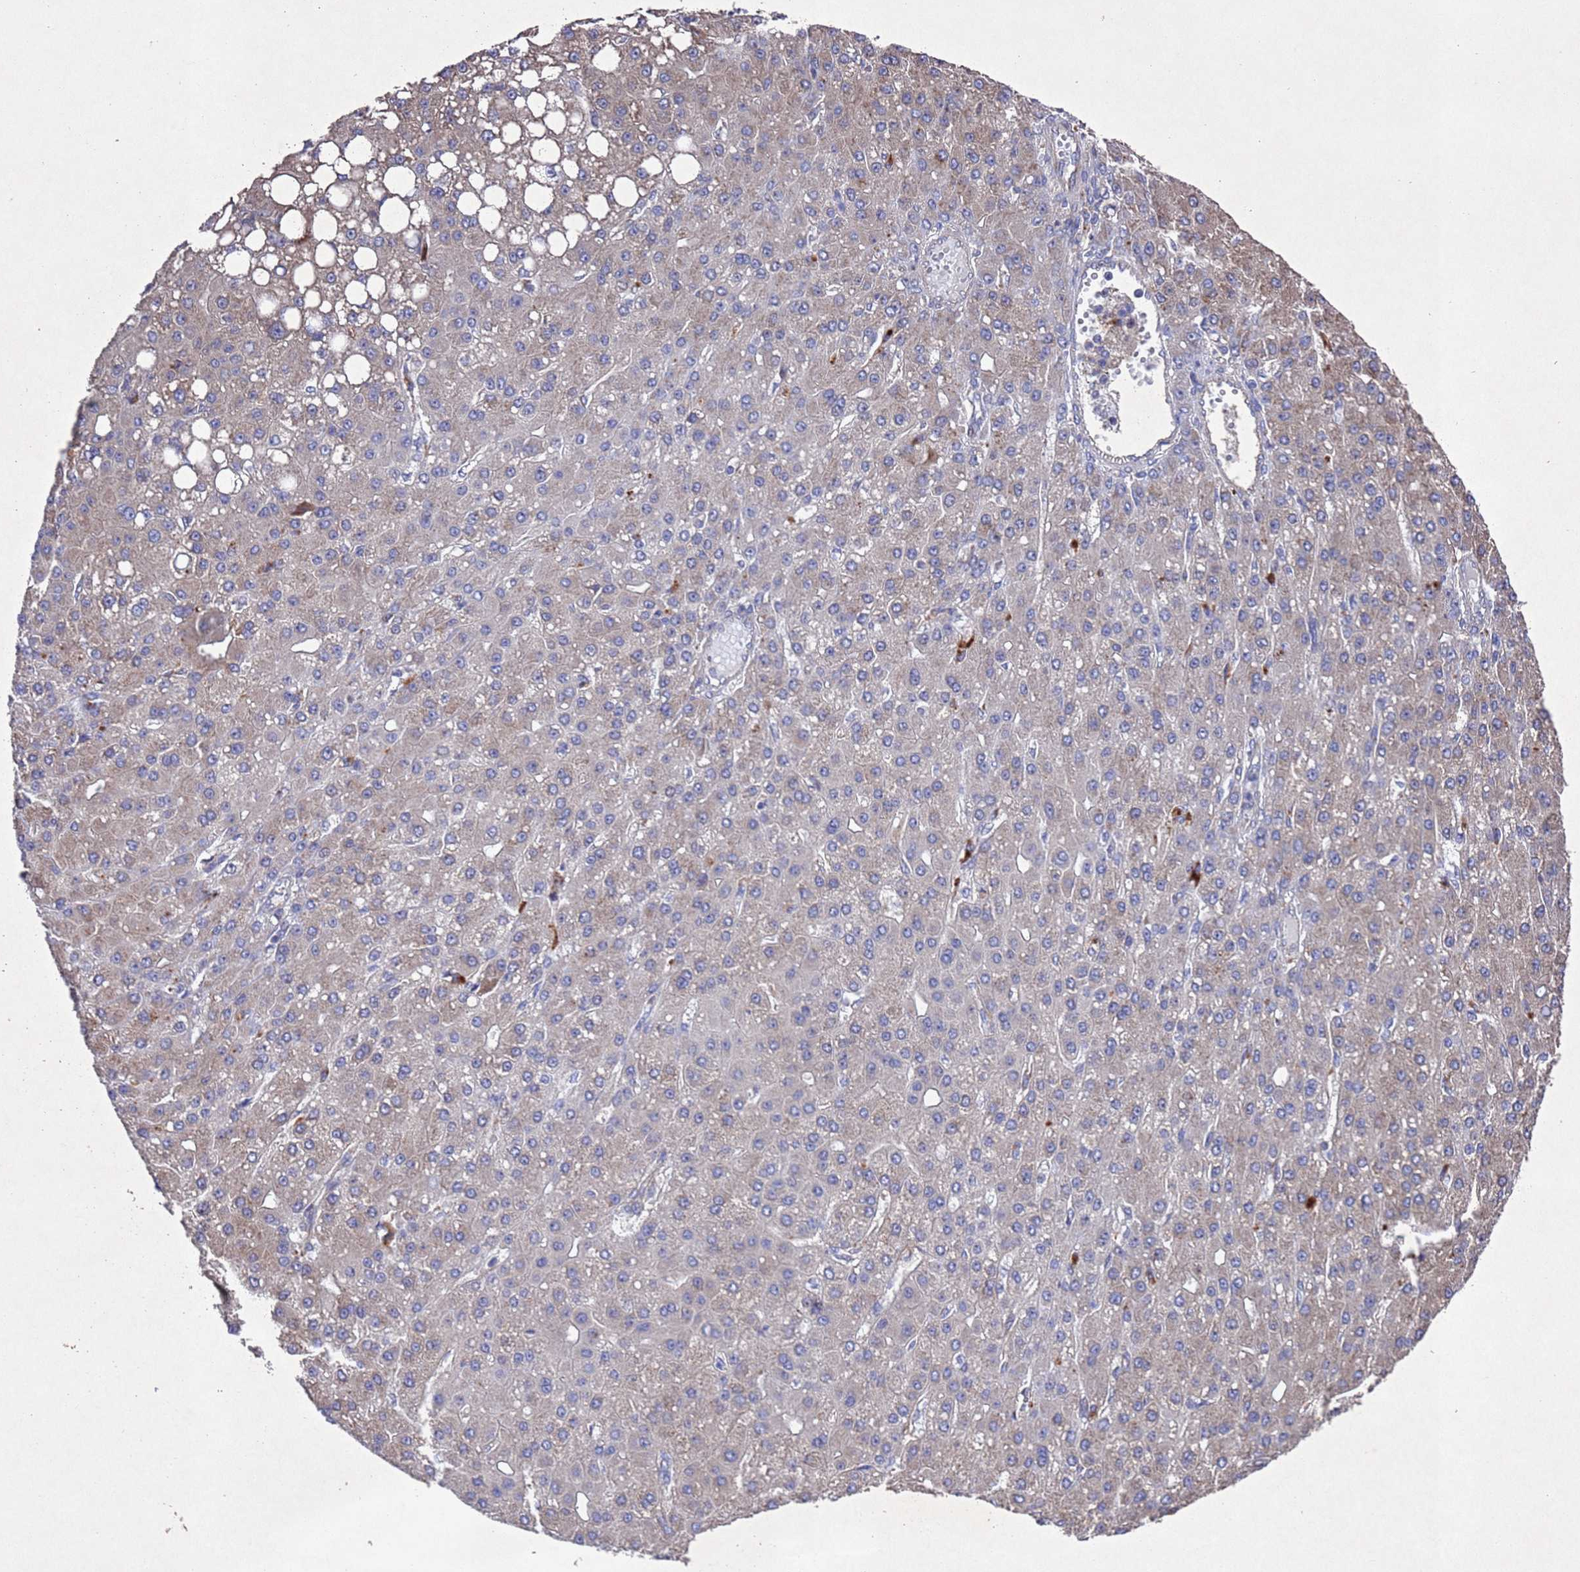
{"staining": {"intensity": "moderate", "quantity": "<25%", "location": "cytoplasmic/membranous"}, "tissue": "liver cancer", "cell_type": "Tumor cells", "image_type": "cancer", "snomed": [{"axis": "morphology", "description": "Carcinoma, Hepatocellular, NOS"}, {"axis": "topography", "description": "Liver"}], "caption": "Tumor cells demonstrate low levels of moderate cytoplasmic/membranous expression in about <25% of cells in human hepatocellular carcinoma (liver). (Stains: DAB (3,3'-diaminobenzidine) in brown, nuclei in blue, Microscopy: brightfield microscopy at high magnification).", "gene": "TBK1", "patient": {"sex": "male", "age": 67}}